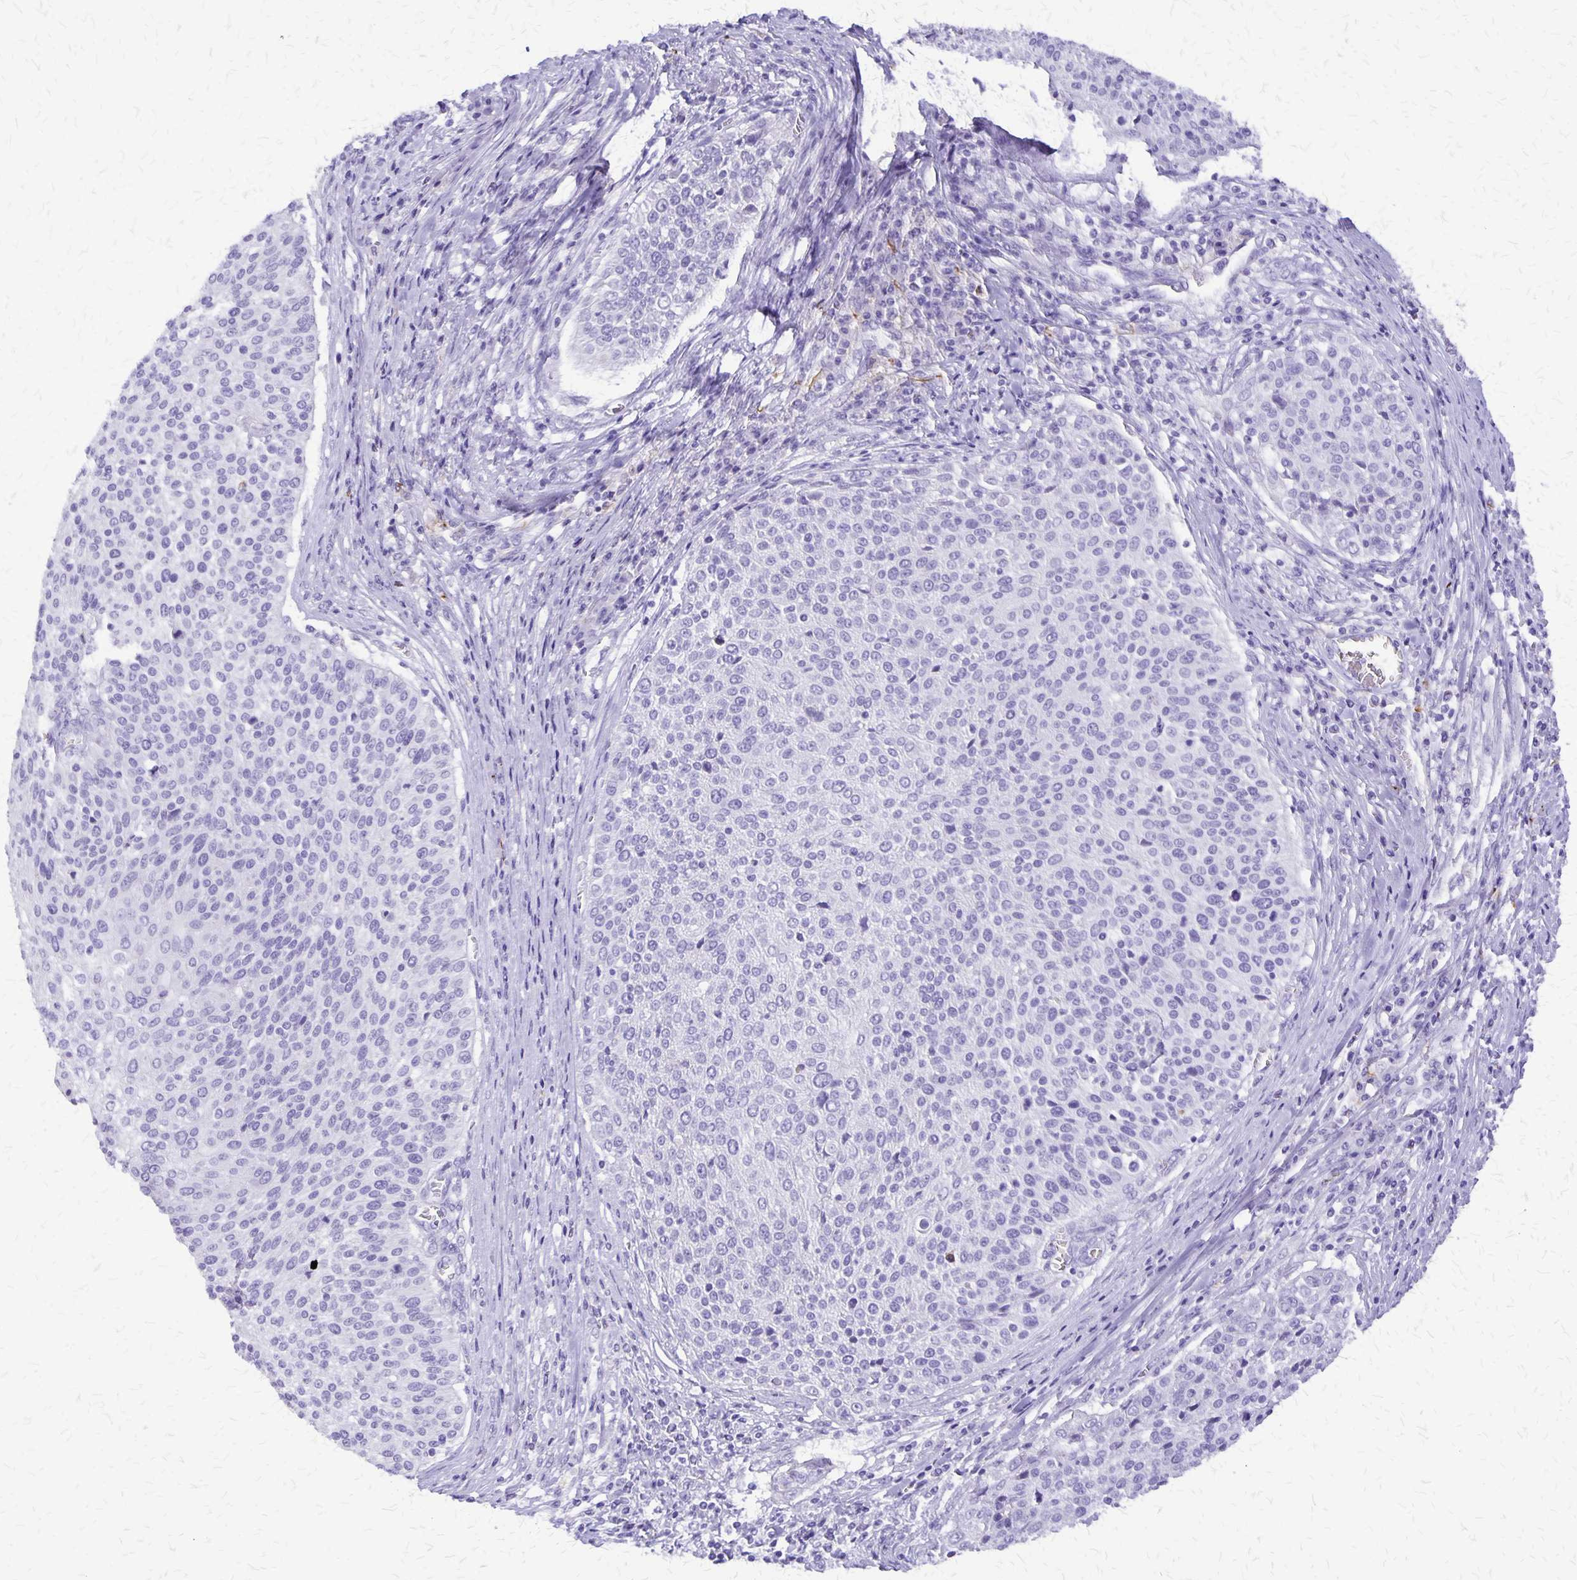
{"staining": {"intensity": "negative", "quantity": "none", "location": "none"}, "tissue": "cervical cancer", "cell_type": "Tumor cells", "image_type": "cancer", "snomed": [{"axis": "morphology", "description": "Squamous cell carcinoma, NOS"}, {"axis": "topography", "description": "Cervix"}], "caption": "Immunohistochemistry of human cervical squamous cell carcinoma reveals no positivity in tumor cells.", "gene": "SLC13A2", "patient": {"sex": "female", "age": 31}}